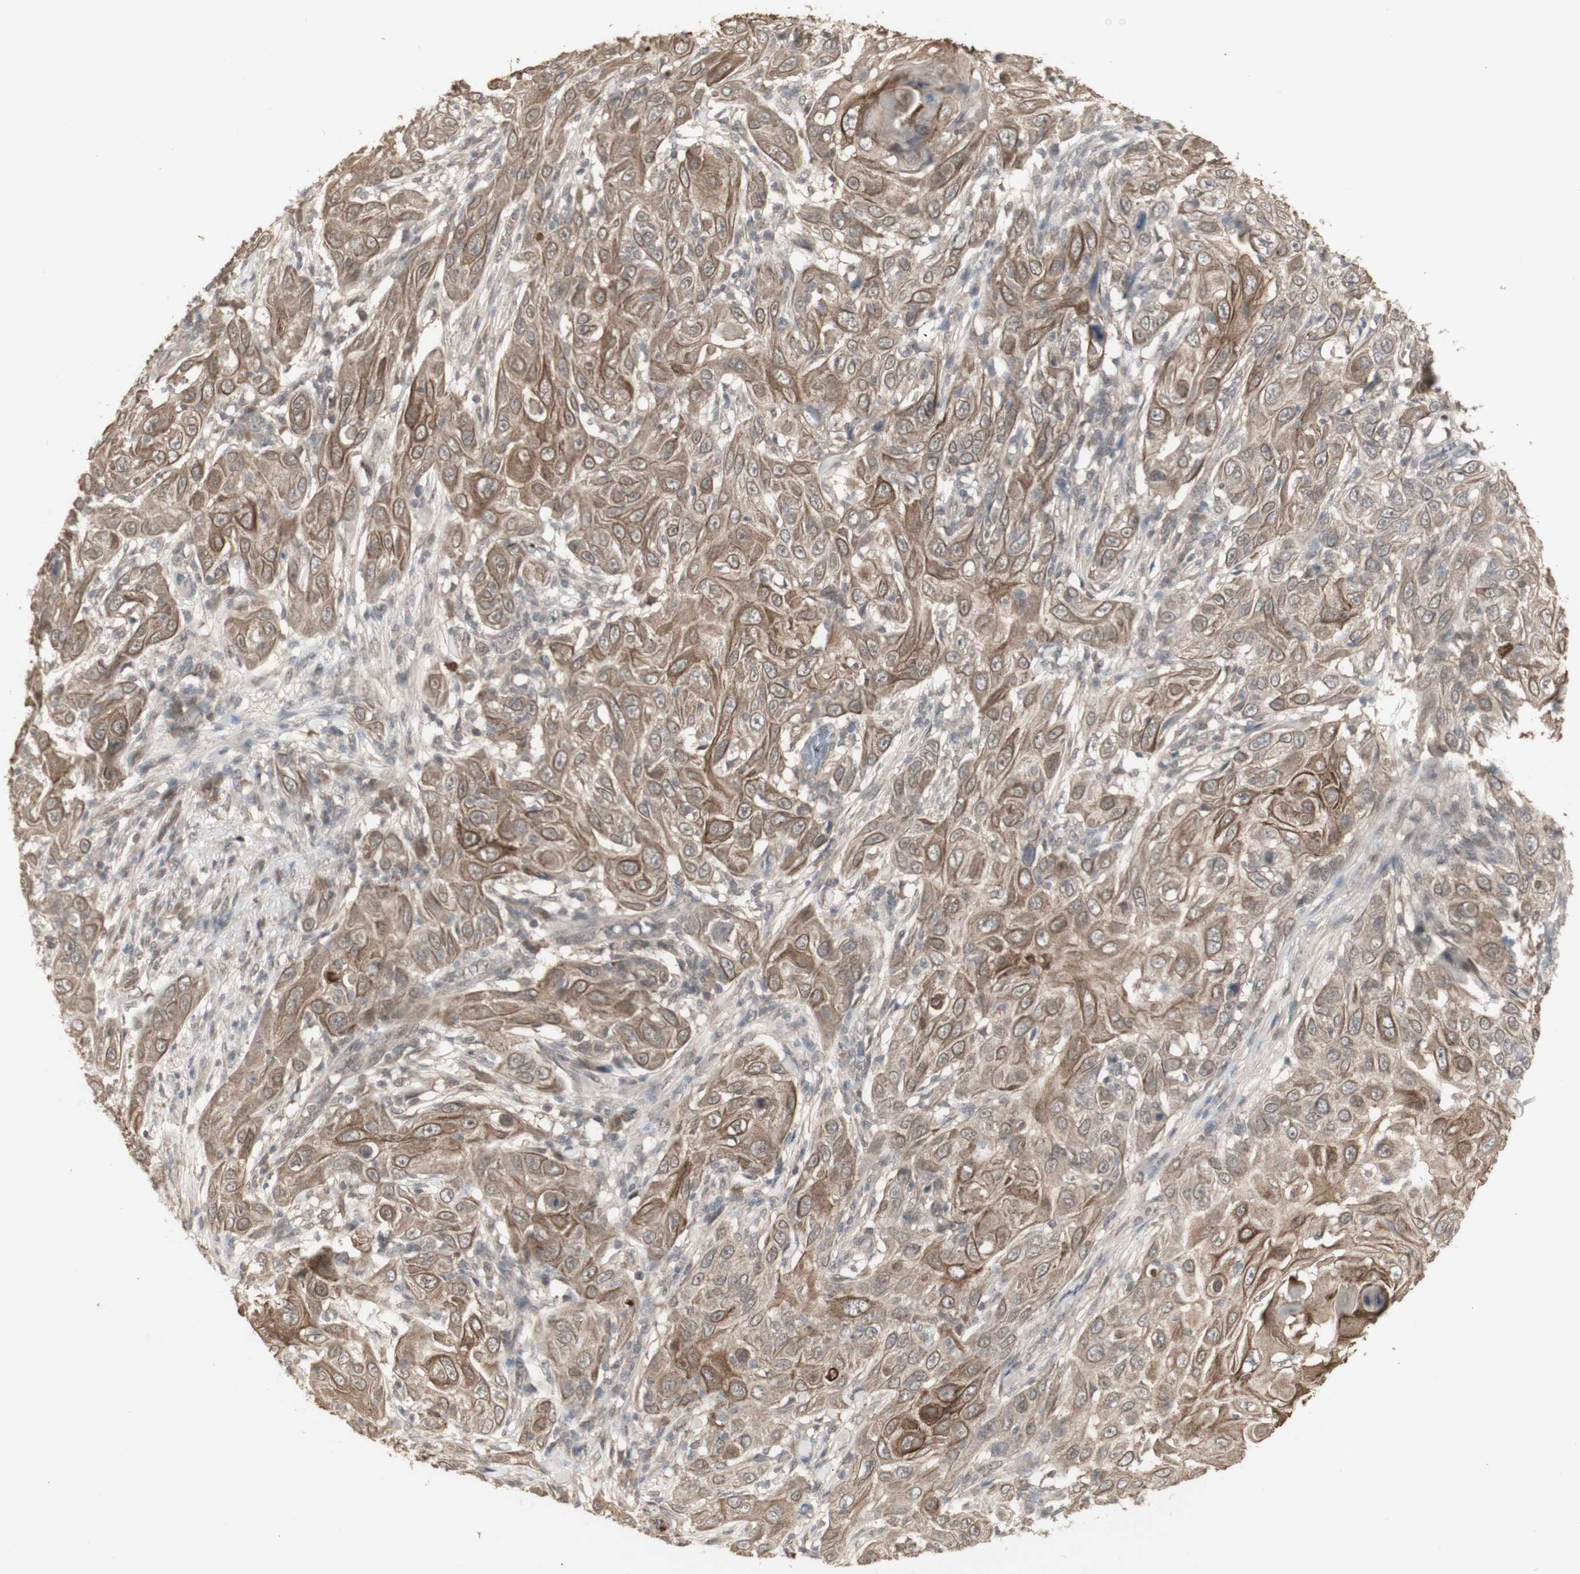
{"staining": {"intensity": "moderate", "quantity": ">75%", "location": "cytoplasmic/membranous"}, "tissue": "skin cancer", "cell_type": "Tumor cells", "image_type": "cancer", "snomed": [{"axis": "morphology", "description": "Squamous cell carcinoma, NOS"}, {"axis": "topography", "description": "Skin"}], "caption": "This micrograph shows IHC staining of skin squamous cell carcinoma, with medium moderate cytoplasmic/membranous positivity in about >75% of tumor cells.", "gene": "ALOX12", "patient": {"sex": "female", "age": 88}}